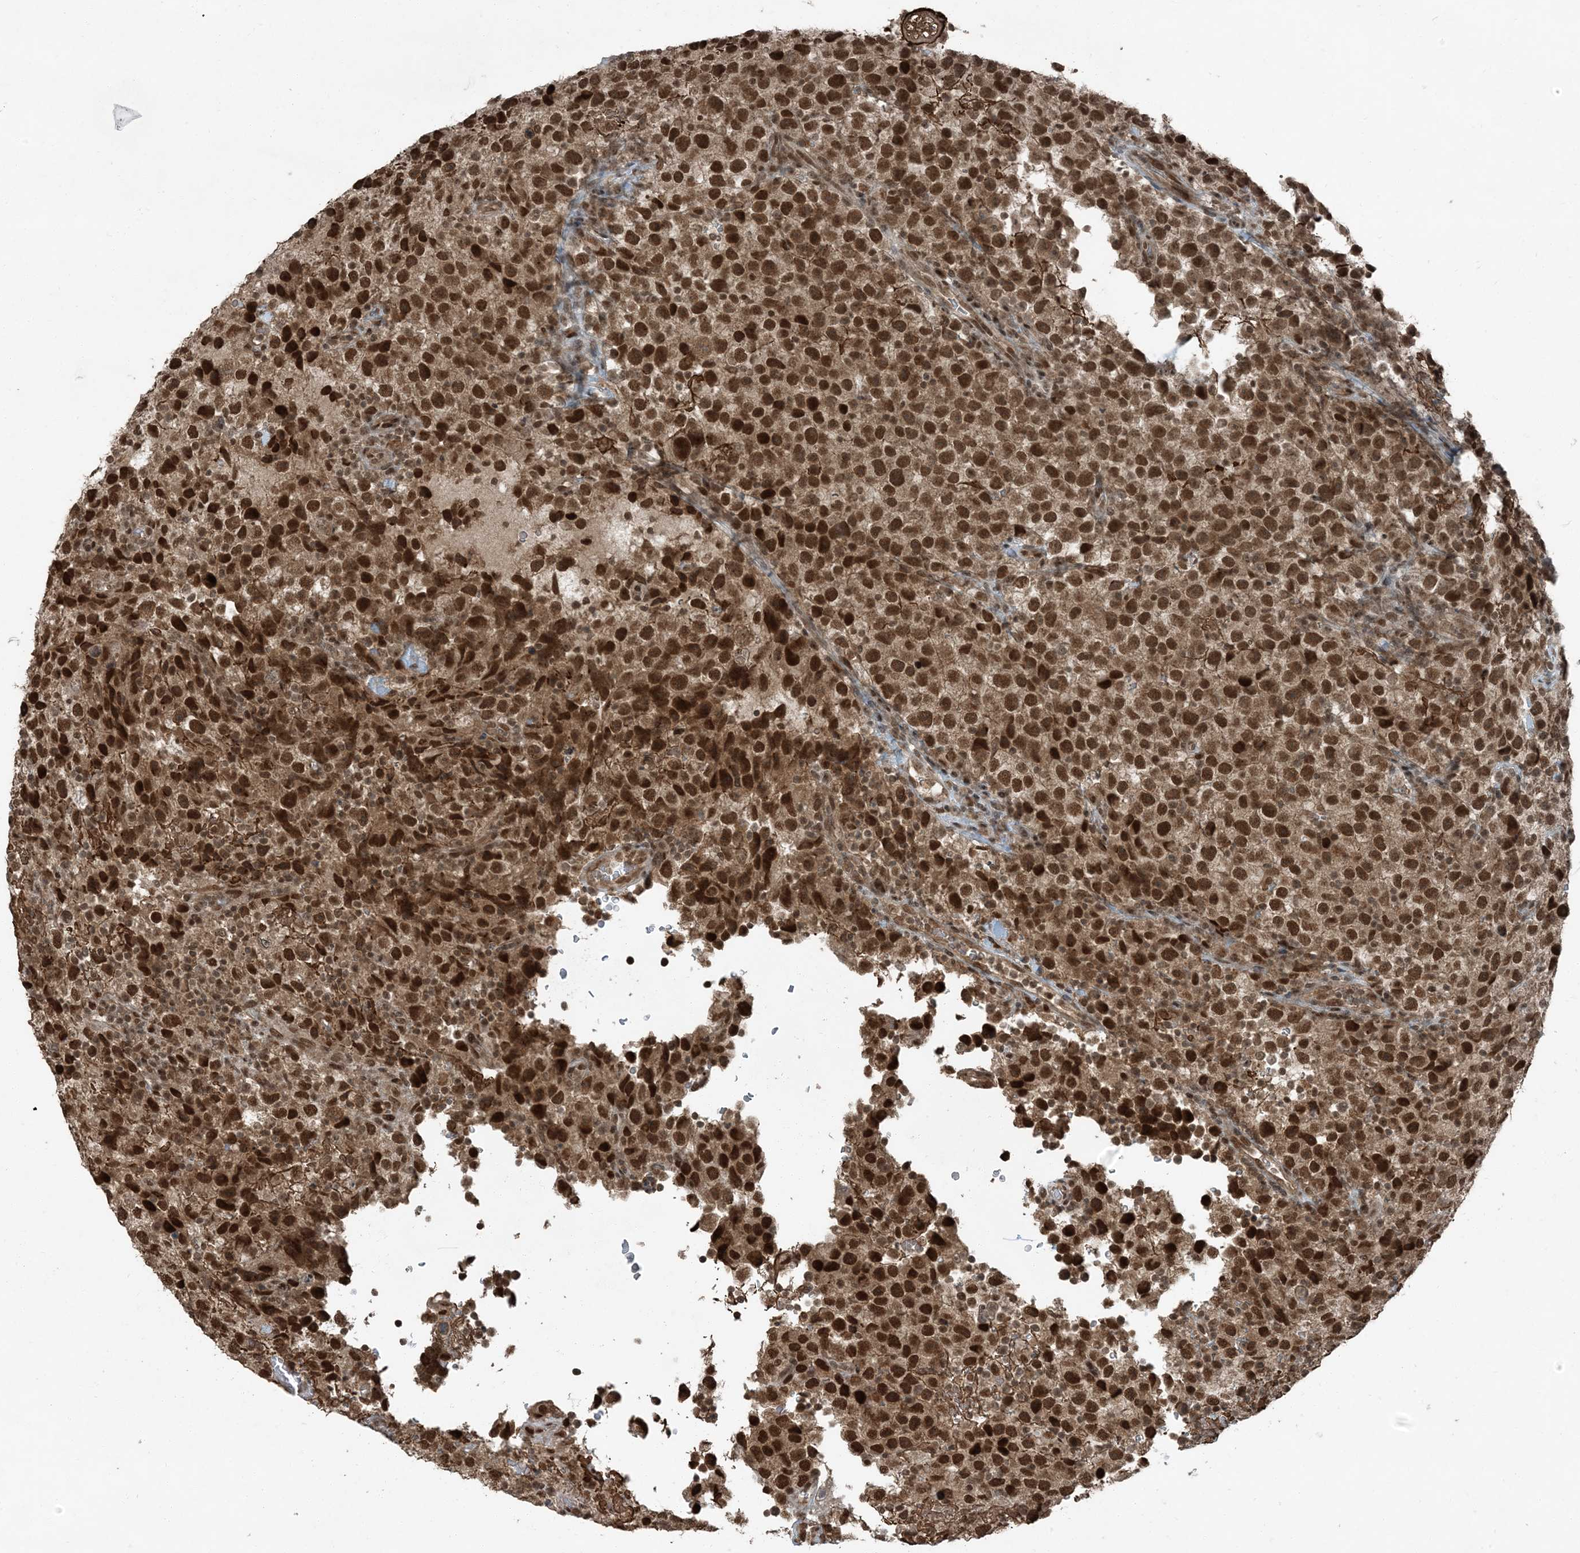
{"staining": {"intensity": "strong", "quantity": ">75%", "location": "nuclear"}, "tissue": "testis cancer", "cell_type": "Tumor cells", "image_type": "cancer", "snomed": [{"axis": "morphology", "description": "Seminoma, NOS"}, {"axis": "topography", "description": "Testis"}], "caption": "The immunohistochemical stain shows strong nuclear expression in tumor cells of testis cancer tissue.", "gene": "TRAPPC12", "patient": {"sex": "male", "age": 22}}